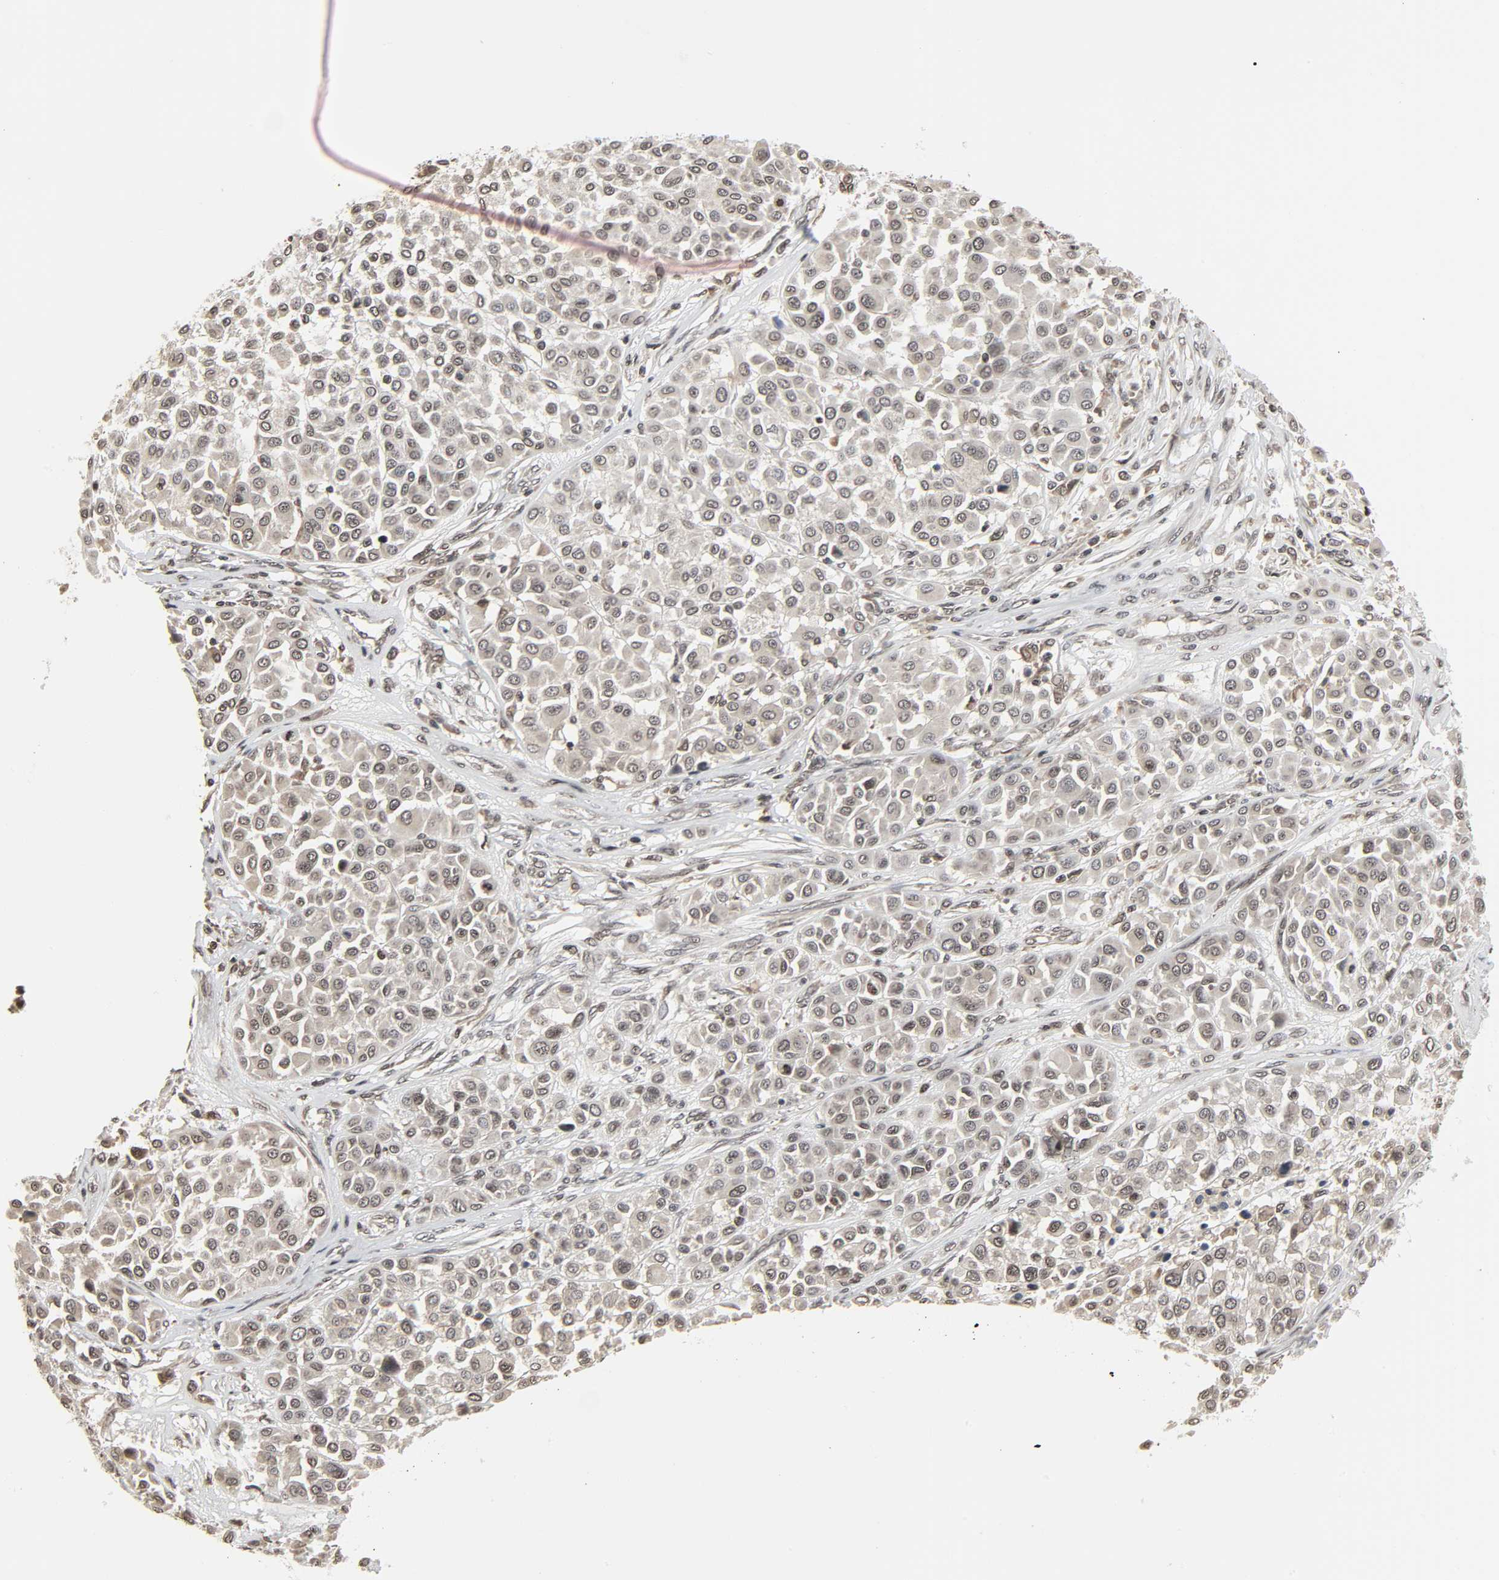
{"staining": {"intensity": "weak", "quantity": "25%-75%", "location": "nuclear"}, "tissue": "melanoma", "cell_type": "Tumor cells", "image_type": "cancer", "snomed": [{"axis": "morphology", "description": "Malignant melanoma, Metastatic site"}, {"axis": "topography", "description": "Soft tissue"}], "caption": "Melanoma was stained to show a protein in brown. There is low levels of weak nuclear staining in approximately 25%-75% of tumor cells.", "gene": "XRCC1", "patient": {"sex": "male", "age": 41}}